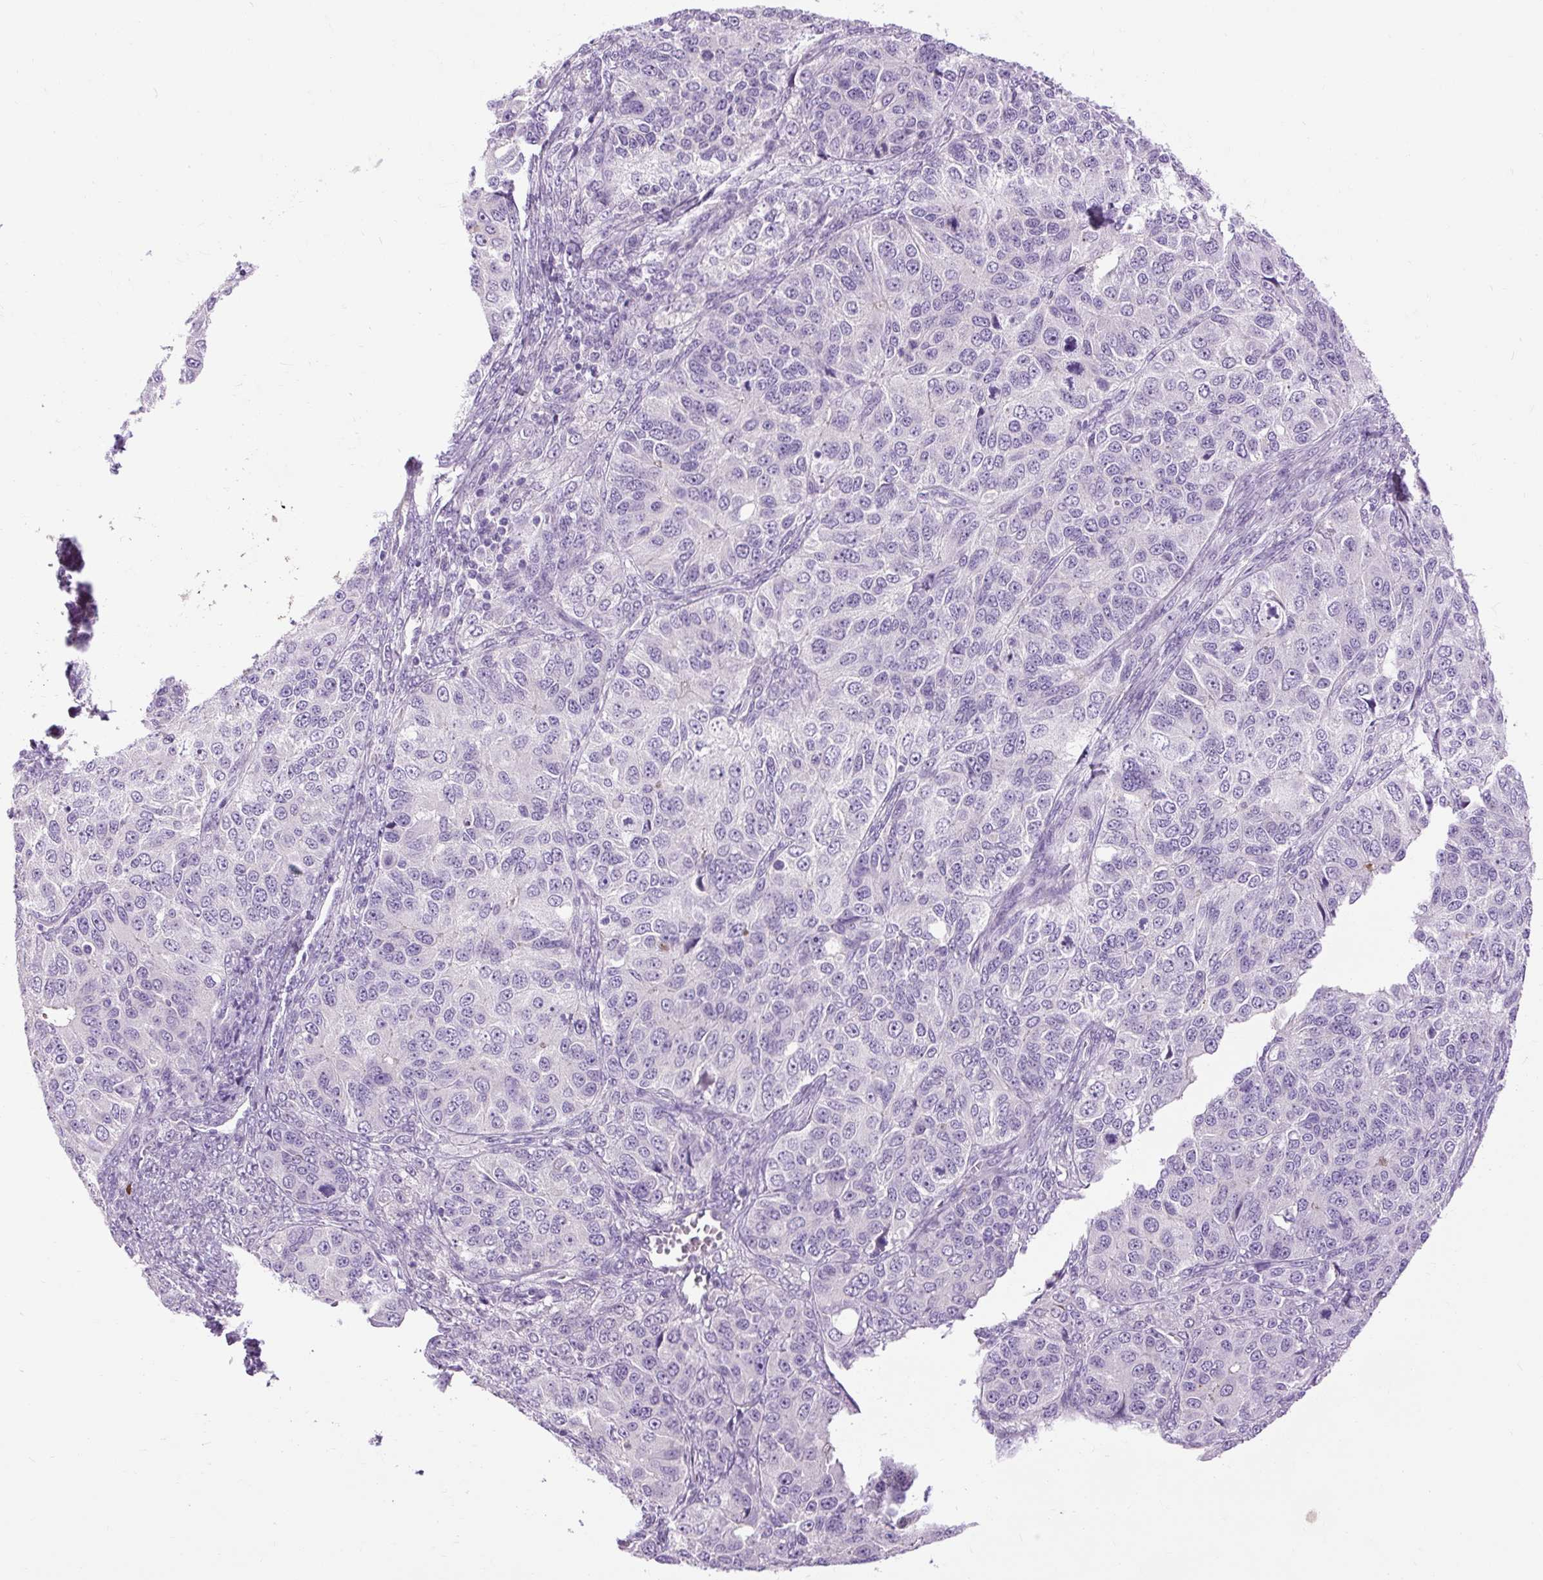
{"staining": {"intensity": "negative", "quantity": "none", "location": "none"}, "tissue": "ovarian cancer", "cell_type": "Tumor cells", "image_type": "cancer", "snomed": [{"axis": "morphology", "description": "Carcinoma, endometroid"}, {"axis": "topography", "description": "Ovary"}], "caption": "A micrograph of human ovarian cancer (endometroid carcinoma) is negative for staining in tumor cells. Brightfield microscopy of IHC stained with DAB (brown) and hematoxylin (blue), captured at high magnification.", "gene": "ARRDC2", "patient": {"sex": "female", "age": 51}}